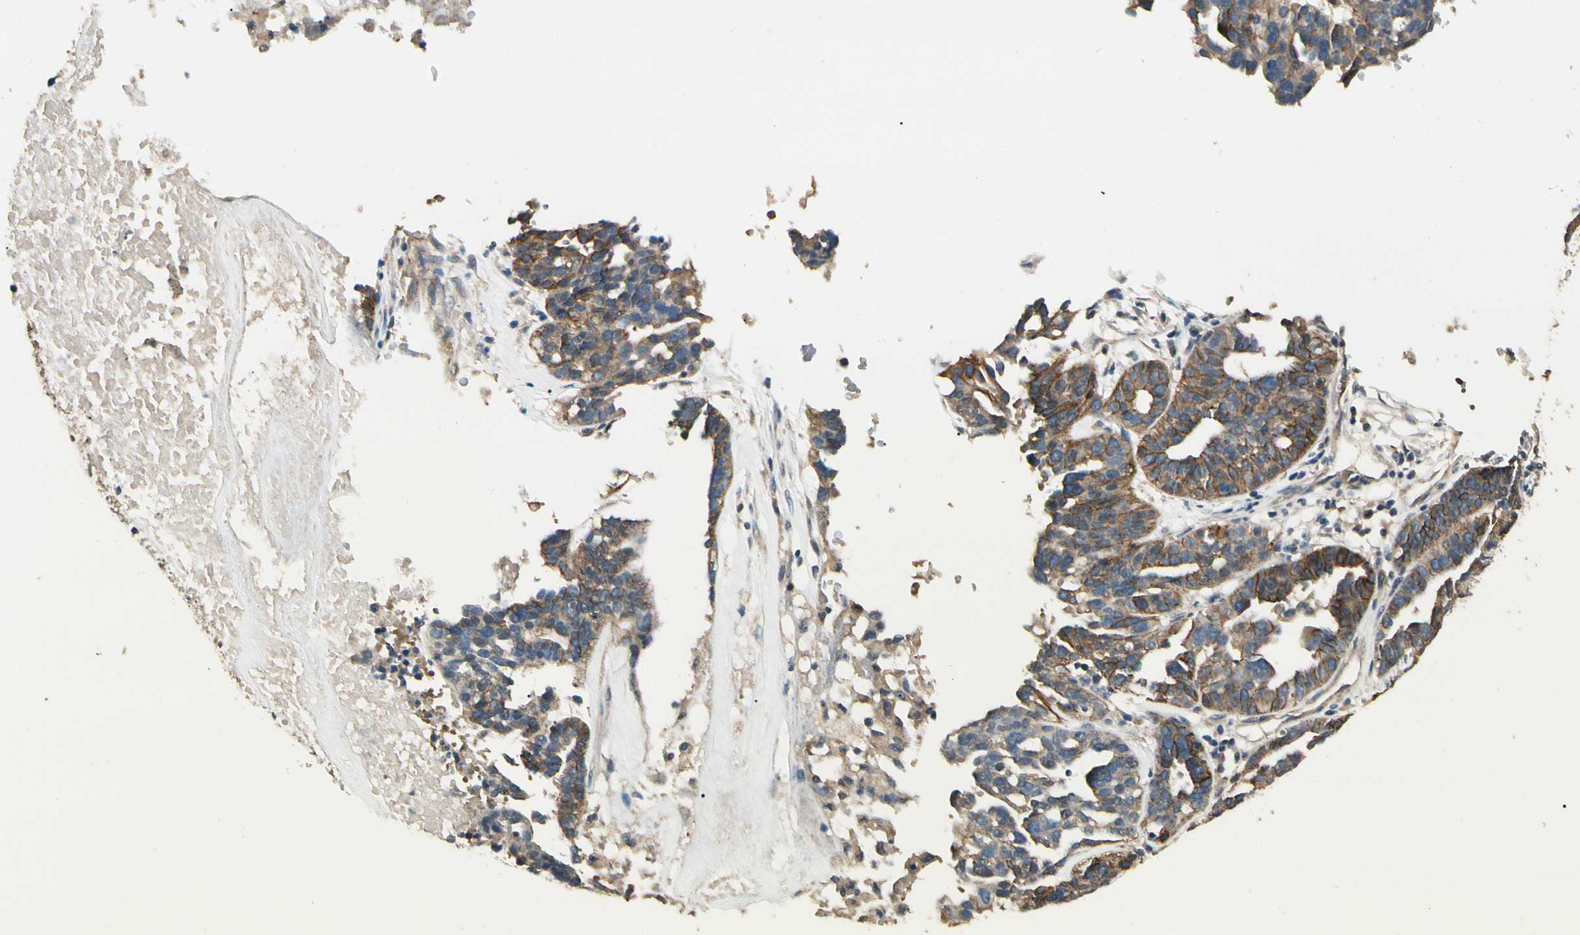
{"staining": {"intensity": "moderate", "quantity": ">75%", "location": "cytoplasmic/membranous"}, "tissue": "ovarian cancer", "cell_type": "Tumor cells", "image_type": "cancer", "snomed": [{"axis": "morphology", "description": "Cystadenocarcinoma, serous, NOS"}, {"axis": "topography", "description": "Ovary"}], "caption": "Immunohistochemistry (DAB) staining of human ovarian cancer (serous cystadenocarcinoma) reveals moderate cytoplasmic/membranous protein staining in about >75% of tumor cells. The protein is stained brown, and the nuclei are stained in blue (DAB (3,3'-diaminobenzidine) IHC with brightfield microscopy, high magnification).", "gene": "CDH6", "patient": {"sex": "female", "age": 59}}